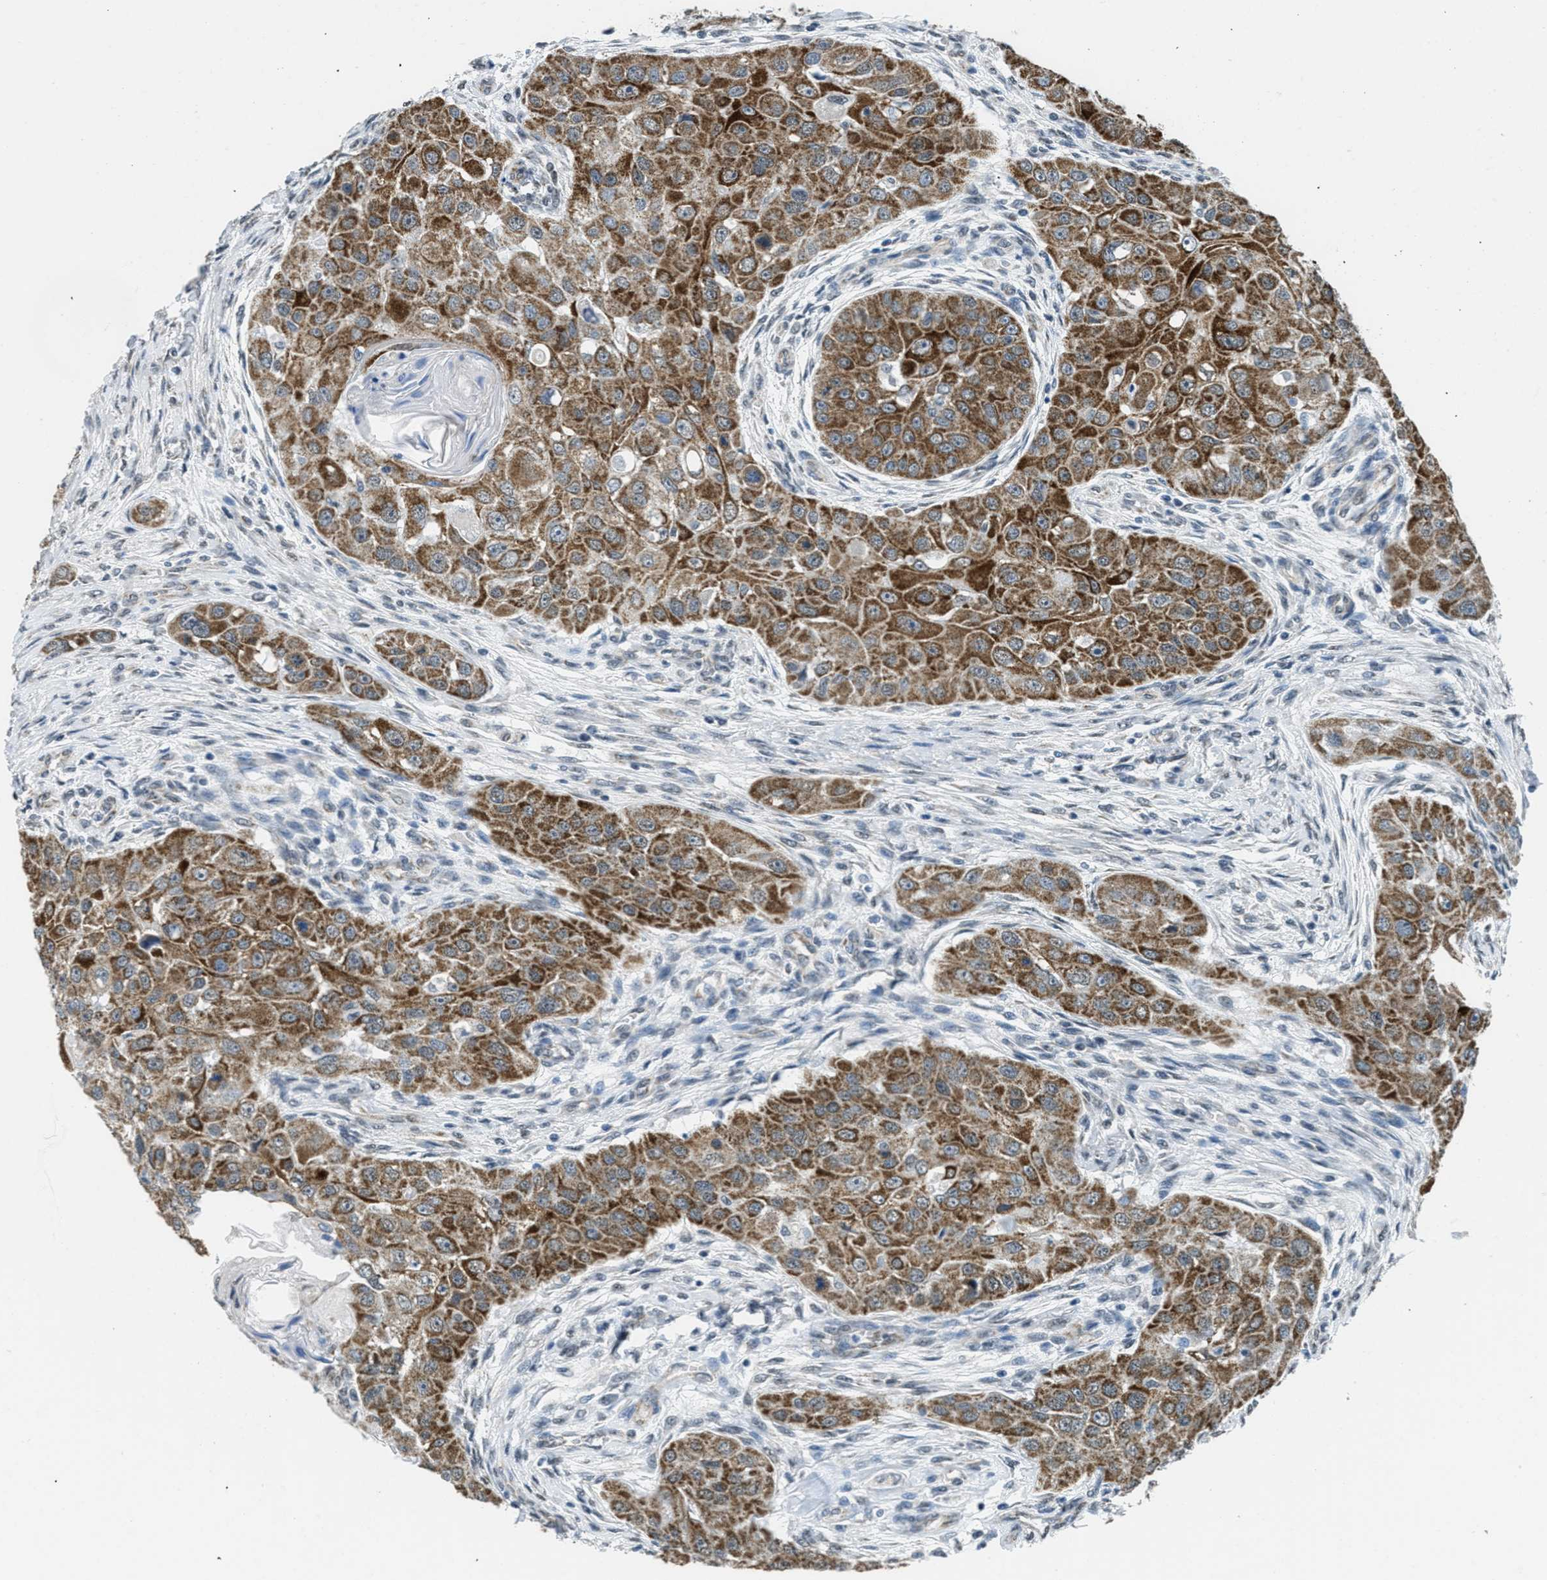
{"staining": {"intensity": "moderate", "quantity": ">75%", "location": "cytoplasmic/membranous"}, "tissue": "head and neck cancer", "cell_type": "Tumor cells", "image_type": "cancer", "snomed": [{"axis": "morphology", "description": "Normal tissue, NOS"}, {"axis": "morphology", "description": "Squamous cell carcinoma, NOS"}, {"axis": "topography", "description": "Skeletal muscle"}, {"axis": "topography", "description": "Head-Neck"}], "caption": "Immunohistochemistry (IHC) photomicrograph of head and neck cancer (squamous cell carcinoma) stained for a protein (brown), which demonstrates medium levels of moderate cytoplasmic/membranous positivity in approximately >75% of tumor cells.", "gene": "TOMM70", "patient": {"sex": "male", "age": 51}}